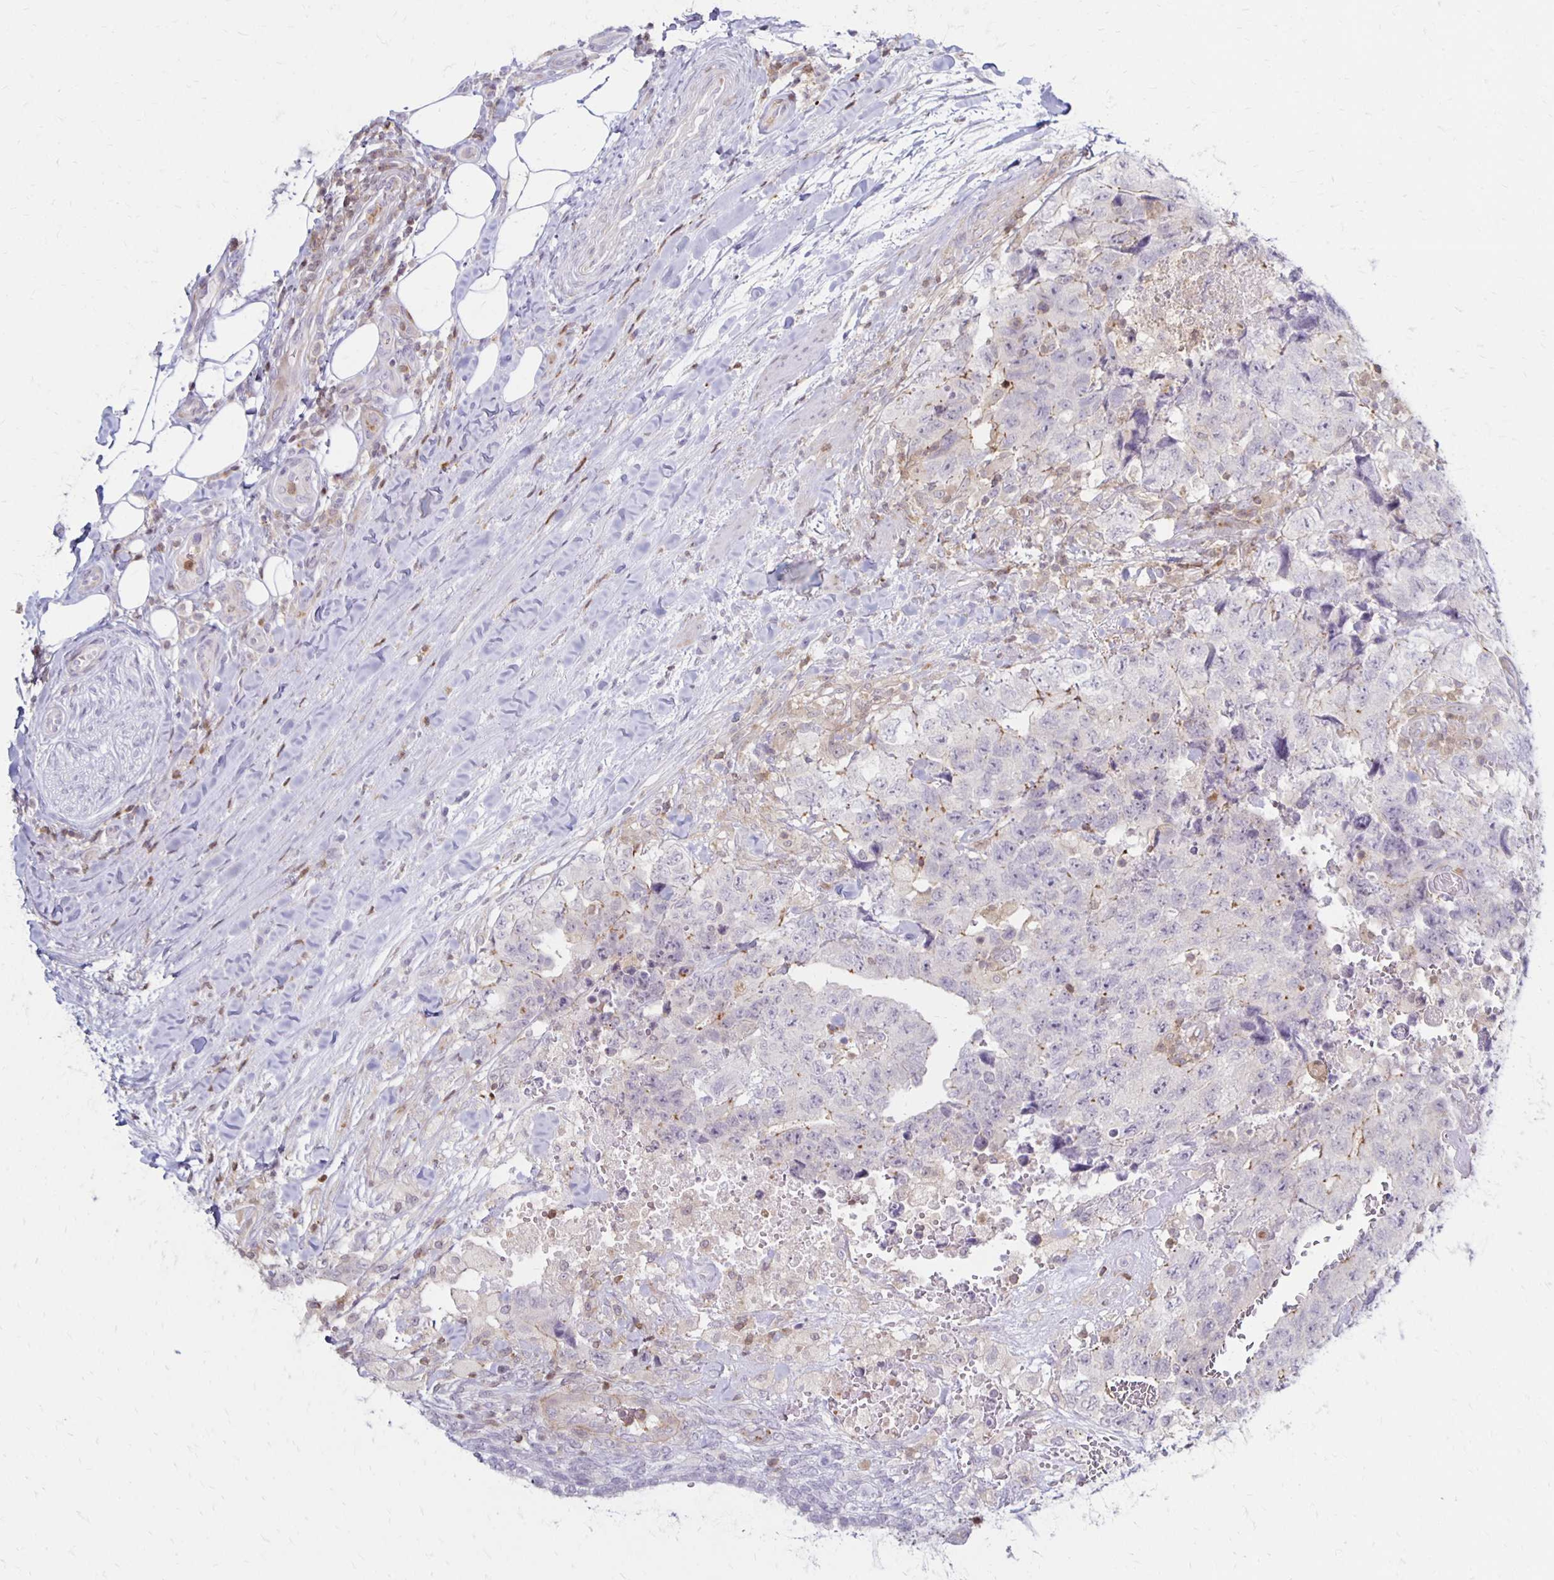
{"staining": {"intensity": "weak", "quantity": "<25%", "location": "cytoplasmic/membranous"}, "tissue": "testis cancer", "cell_type": "Tumor cells", "image_type": "cancer", "snomed": [{"axis": "morphology", "description": "Carcinoma, Embryonal, NOS"}, {"axis": "topography", "description": "Testis"}], "caption": "Immunohistochemistry (IHC) of testis cancer (embryonal carcinoma) demonstrates no positivity in tumor cells.", "gene": "CCL21", "patient": {"sex": "male", "age": 24}}